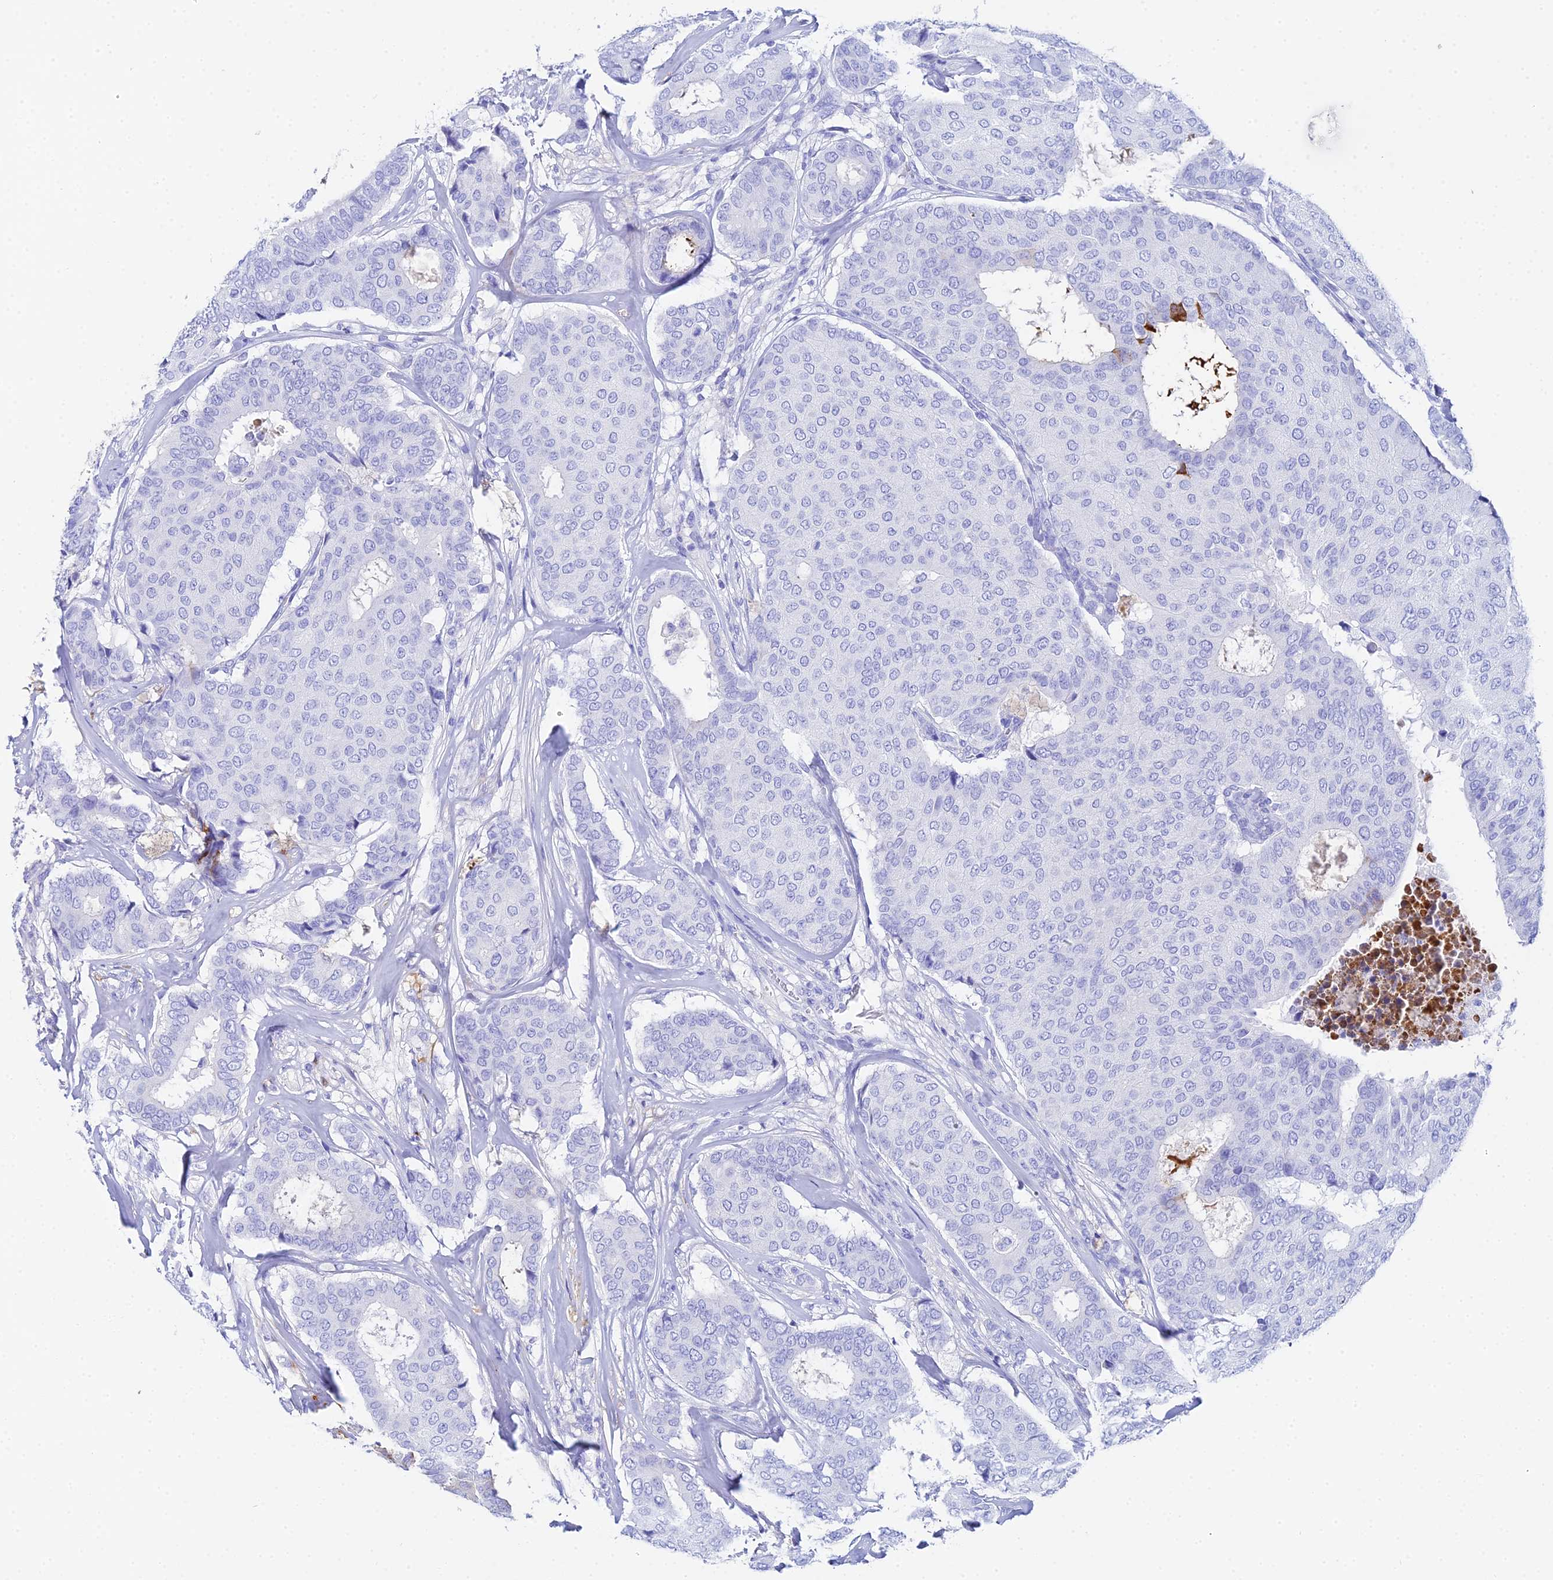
{"staining": {"intensity": "negative", "quantity": "none", "location": "none"}, "tissue": "breast cancer", "cell_type": "Tumor cells", "image_type": "cancer", "snomed": [{"axis": "morphology", "description": "Duct carcinoma"}, {"axis": "topography", "description": "Breast"}], "caption": "Breast cancer stained for a protein using IHC displays no staining tumor cells.", "gene": "CELA3A", "patient": {"sex": "female", "age": 75}}